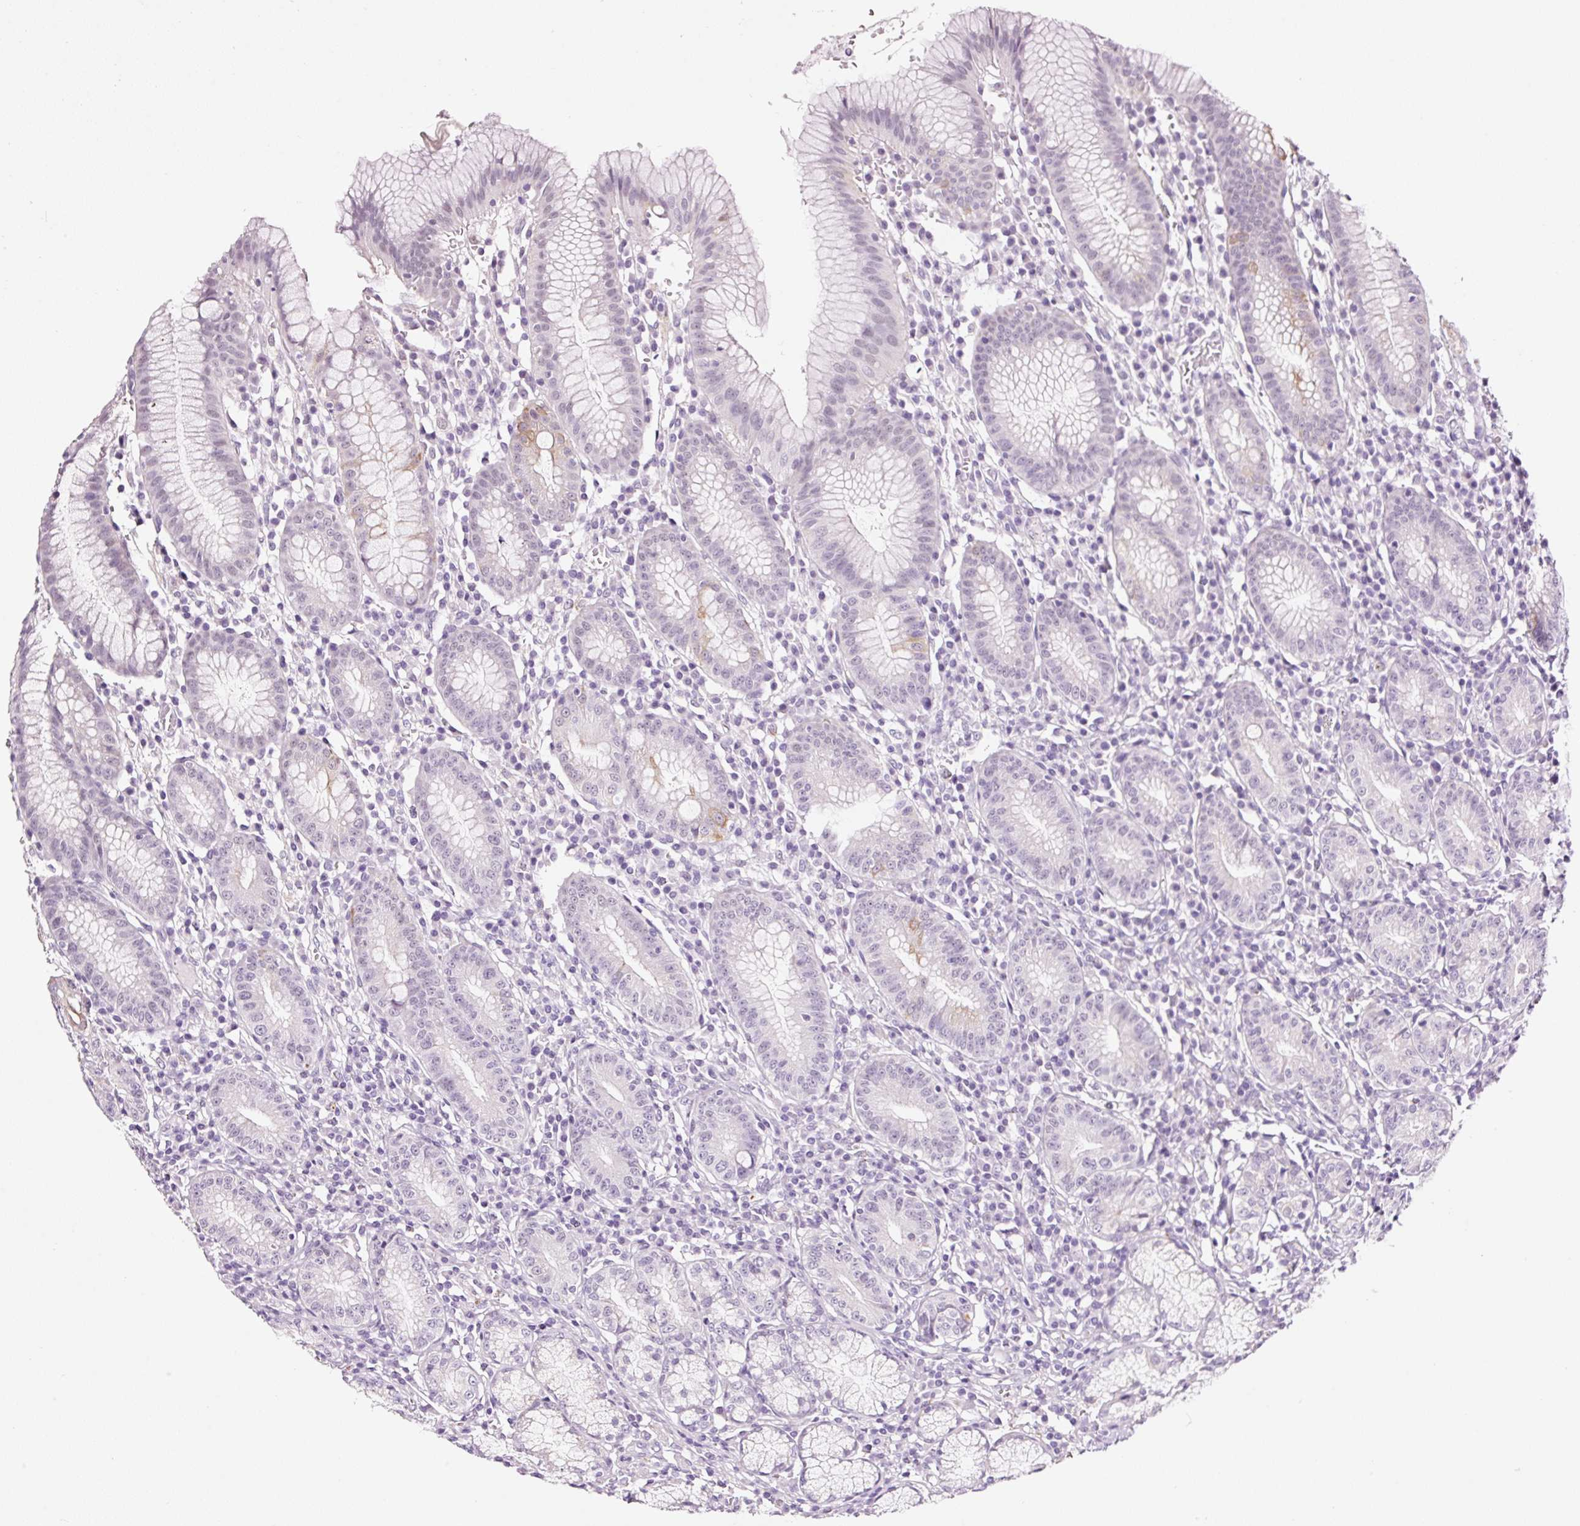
{"staining": {"intensity": "weak", "quantity": "<25%", "location": "cytoplasmic/membranous"}, "tissue": "stomach", "cell_type": "Glandular cells", "image_type": "normal", "snomed": [{"axis": "morphology", "description": "Normal tissue, NOS"}, {"axis": "topography", "description": "Stomach"}], "caption": "Stomach was stained to show a protein in brown. There is no significant positivity in glandular cells. (Stains: DAB immunohistochemistry (IHC) with hematoxylin counter stain, Microscopy: brightfield microscopy at high magnification).", "gene": "RTF2", "patient": {"sex": "male", "age": 55}}